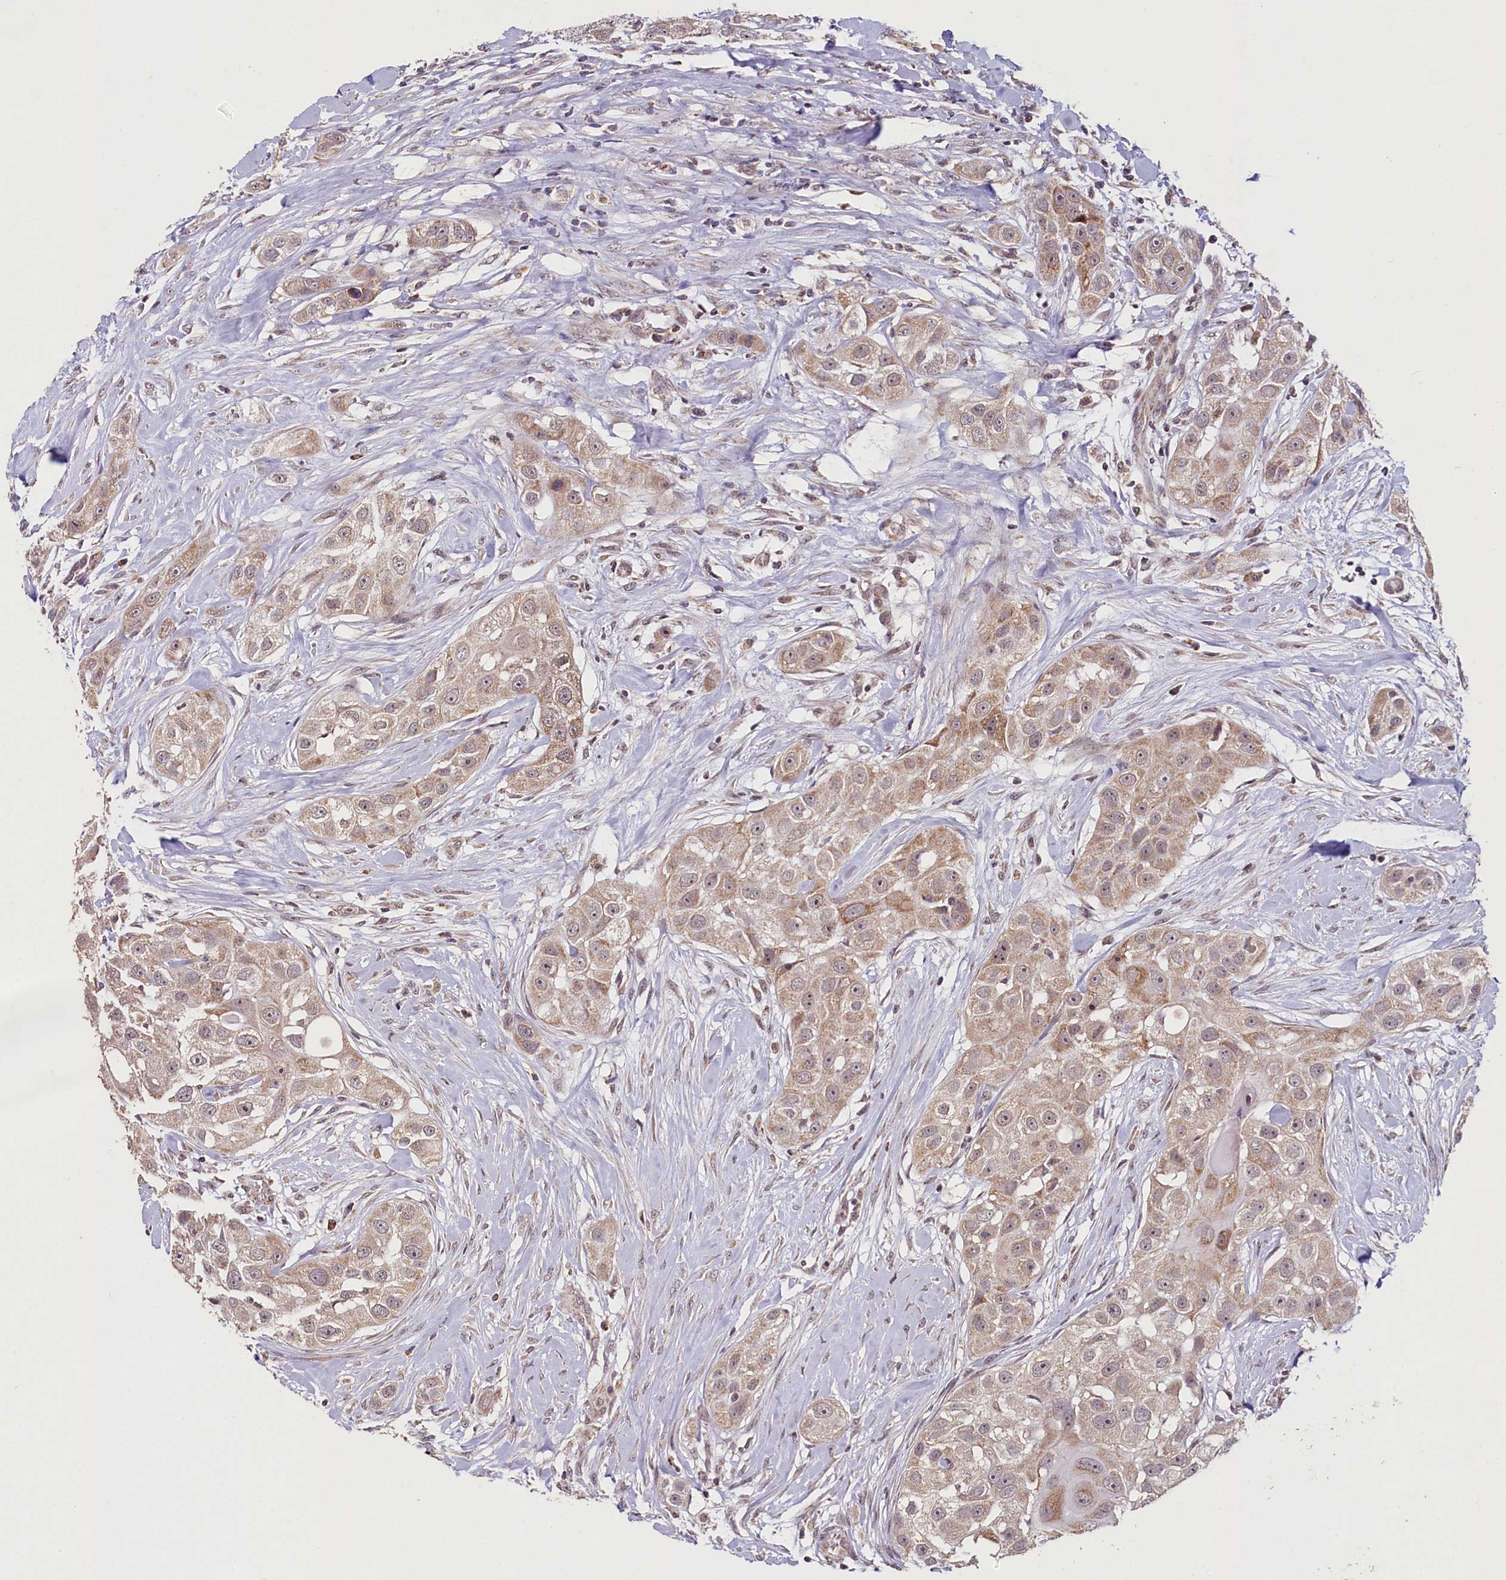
{"staining": {"intensity": "weak", "quantity": ">75%", "location": "cytoplasmic/membranous"}, "tissue": "head and neck cancer", "cell_type": "Tumor cells", "image_type": "cancer", "snomed": [{"axis": "morphology", "description": "Normal tissue, NOS"}, {"axis": "morphology", "description": "Squamous cell carcinoma, NOS"}, {"axis": "topography", "description": "Skeletal muscle"}, {"axis": "topography", "description": "Head-Neck"}], "caption": "Protein expression analysis of head and neck cancer (squamous cell carcinoma) exhibits weak cytoplasmic/membranous positivity in about >75% of tumor cells.", "gene": "PDE6D", "patient": {"sex": "male", "age": 51}}